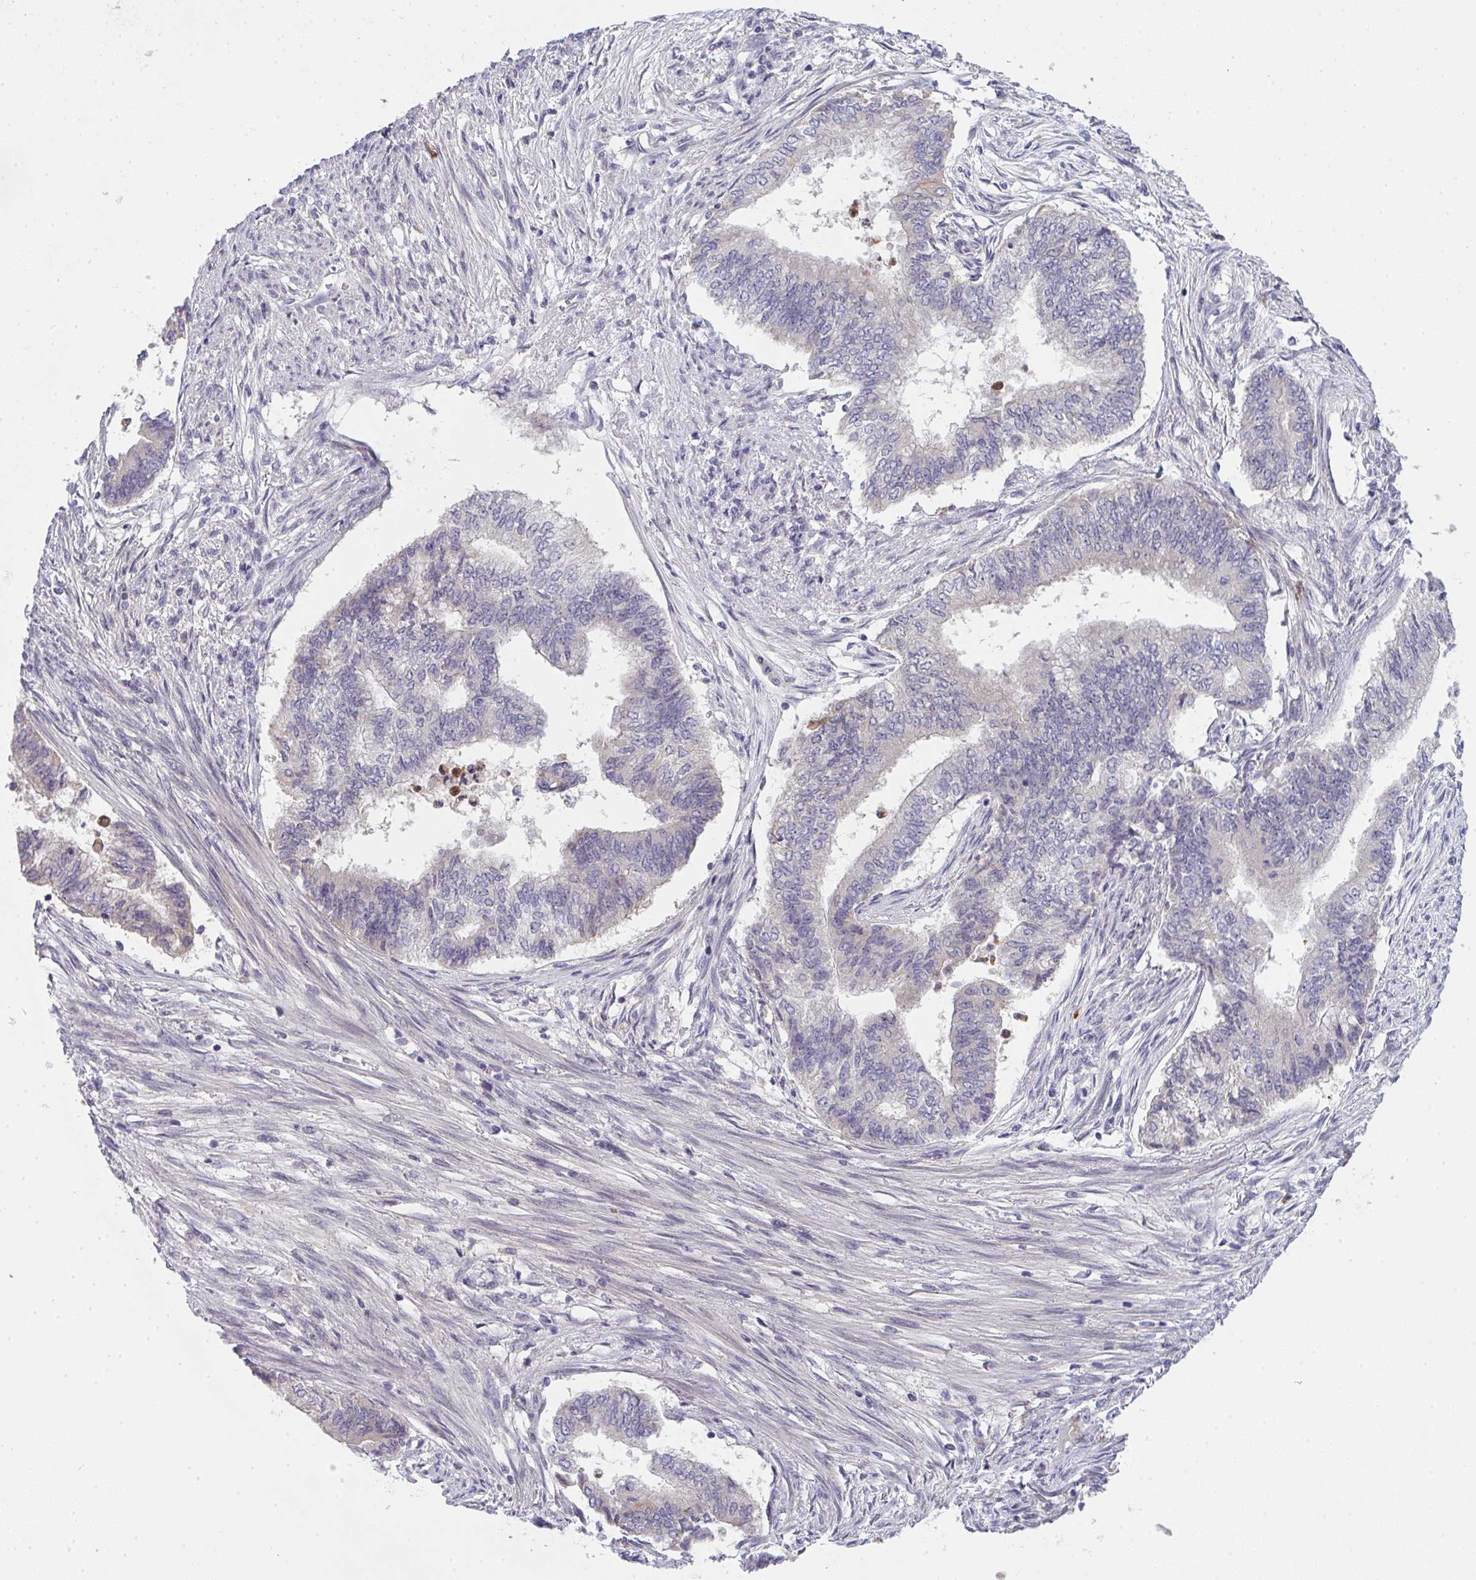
{"staining": {"intensity": "negative", "quantity": "none", "location": "none"}, "tissue": "endometrial cancer", "cell_type": "Tumor cells", "image_type": "cancer", "snomed": [{"axis": "morphology", "description": "Adenocarcinoma, NOS"}, {"axis": "topography", "description": "Endometrium"}], "caption": "This is a image of immunohistochemistry staining of endometrial cancer, which shows no positivity in tumor cells.", "gene": "RIOK1", "patient": {"sex": "female", "age": 65}}